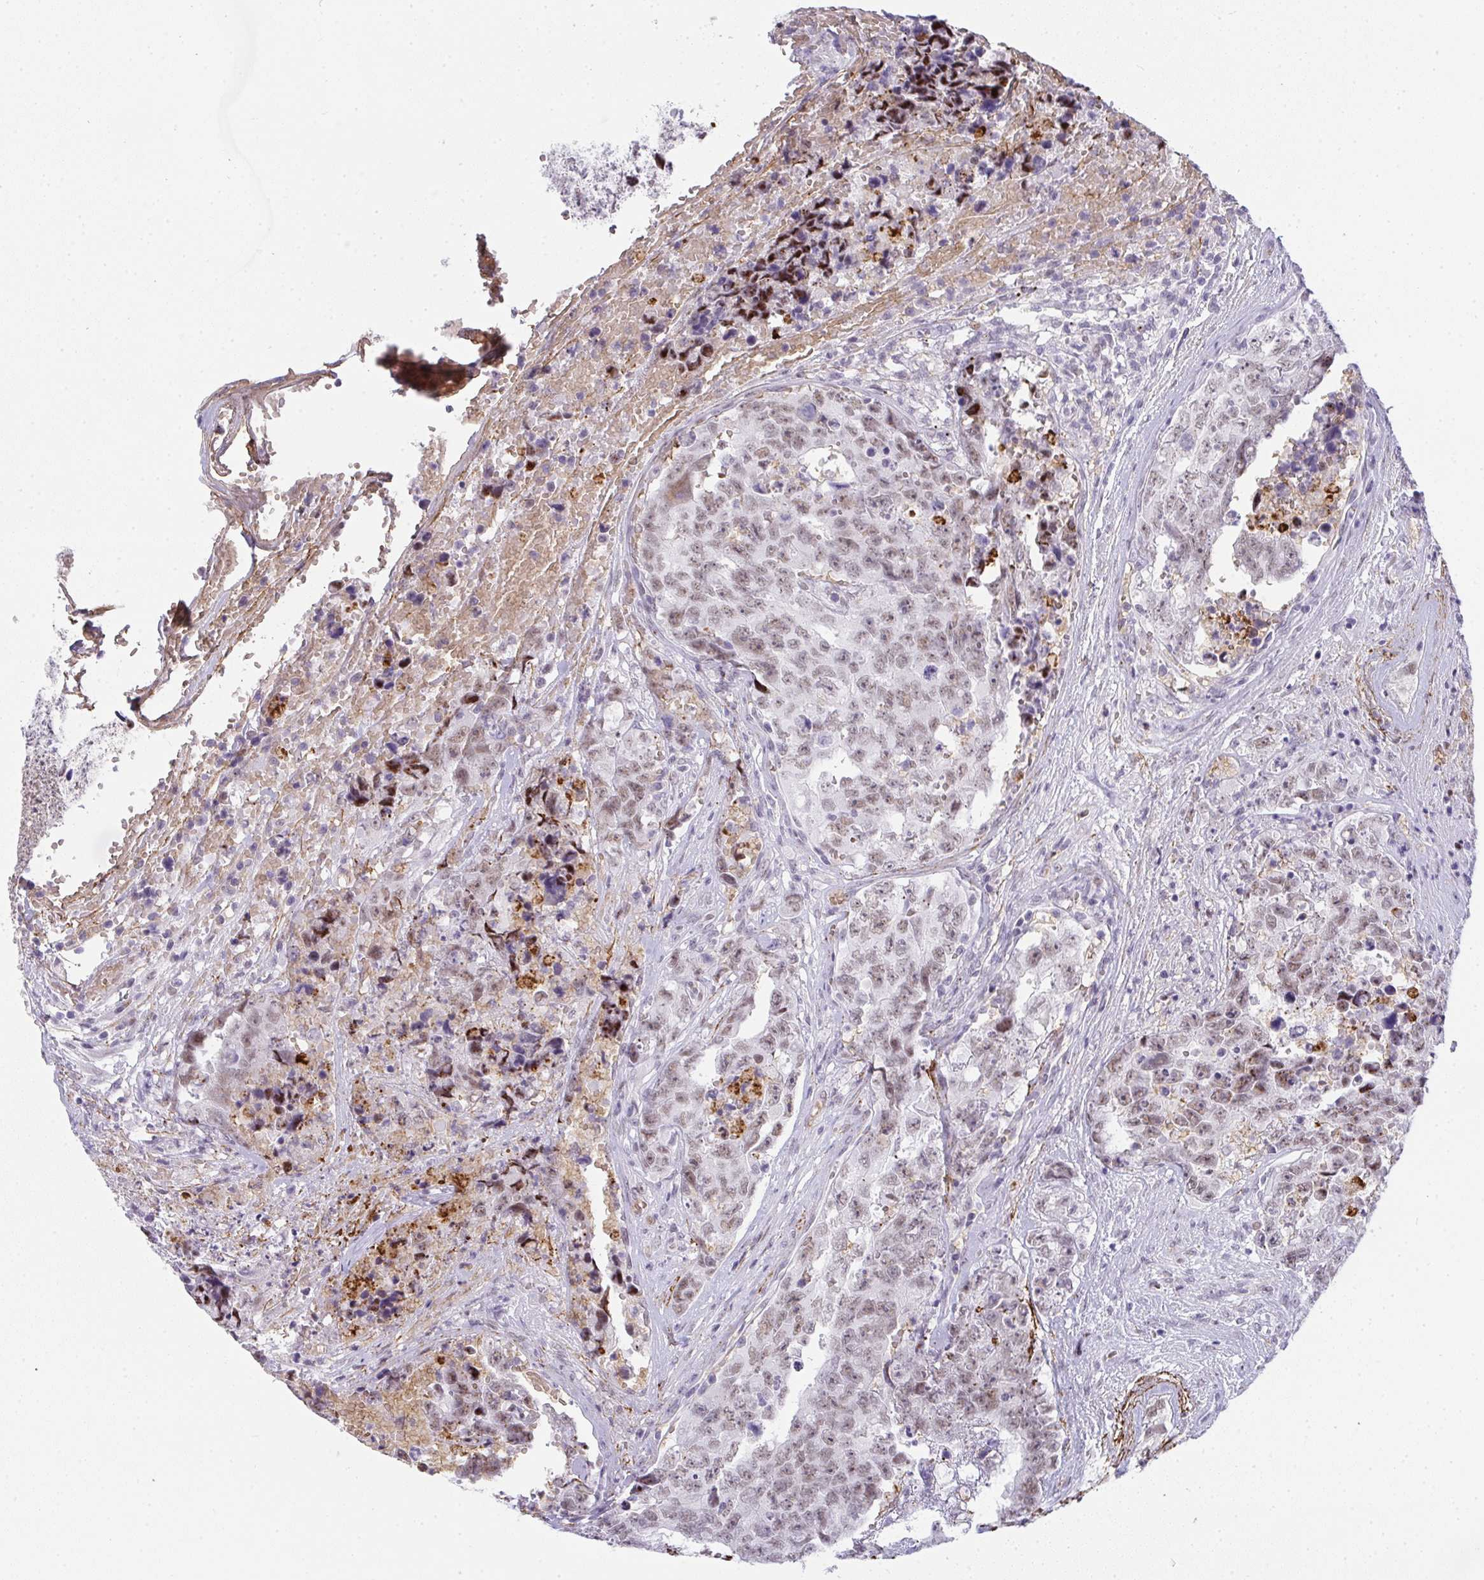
{"staining": {"intensity": "weak", "quantity": ">75%", "location": "nuclear"}, "tissue": "testis cancer", "cell_type": "Tumor cells", "image_type": "cancer", "snomed": [{"axis": "morphology", "description": "Normal tissue, NOS"}, {"axis": "morphology", "description": "Carcinoma, Embryonal, NOS"}, {"axis": "topography", "description": "Testis"}, {"axis": "topography", "description": "Epididymis"}], "caption": "Weak nuclear protein staining is appreciated in approximately >75% of tumor cells in testis cancer.", "gene": "TNMD", "patient": {"sex": "male", "age": 25}}